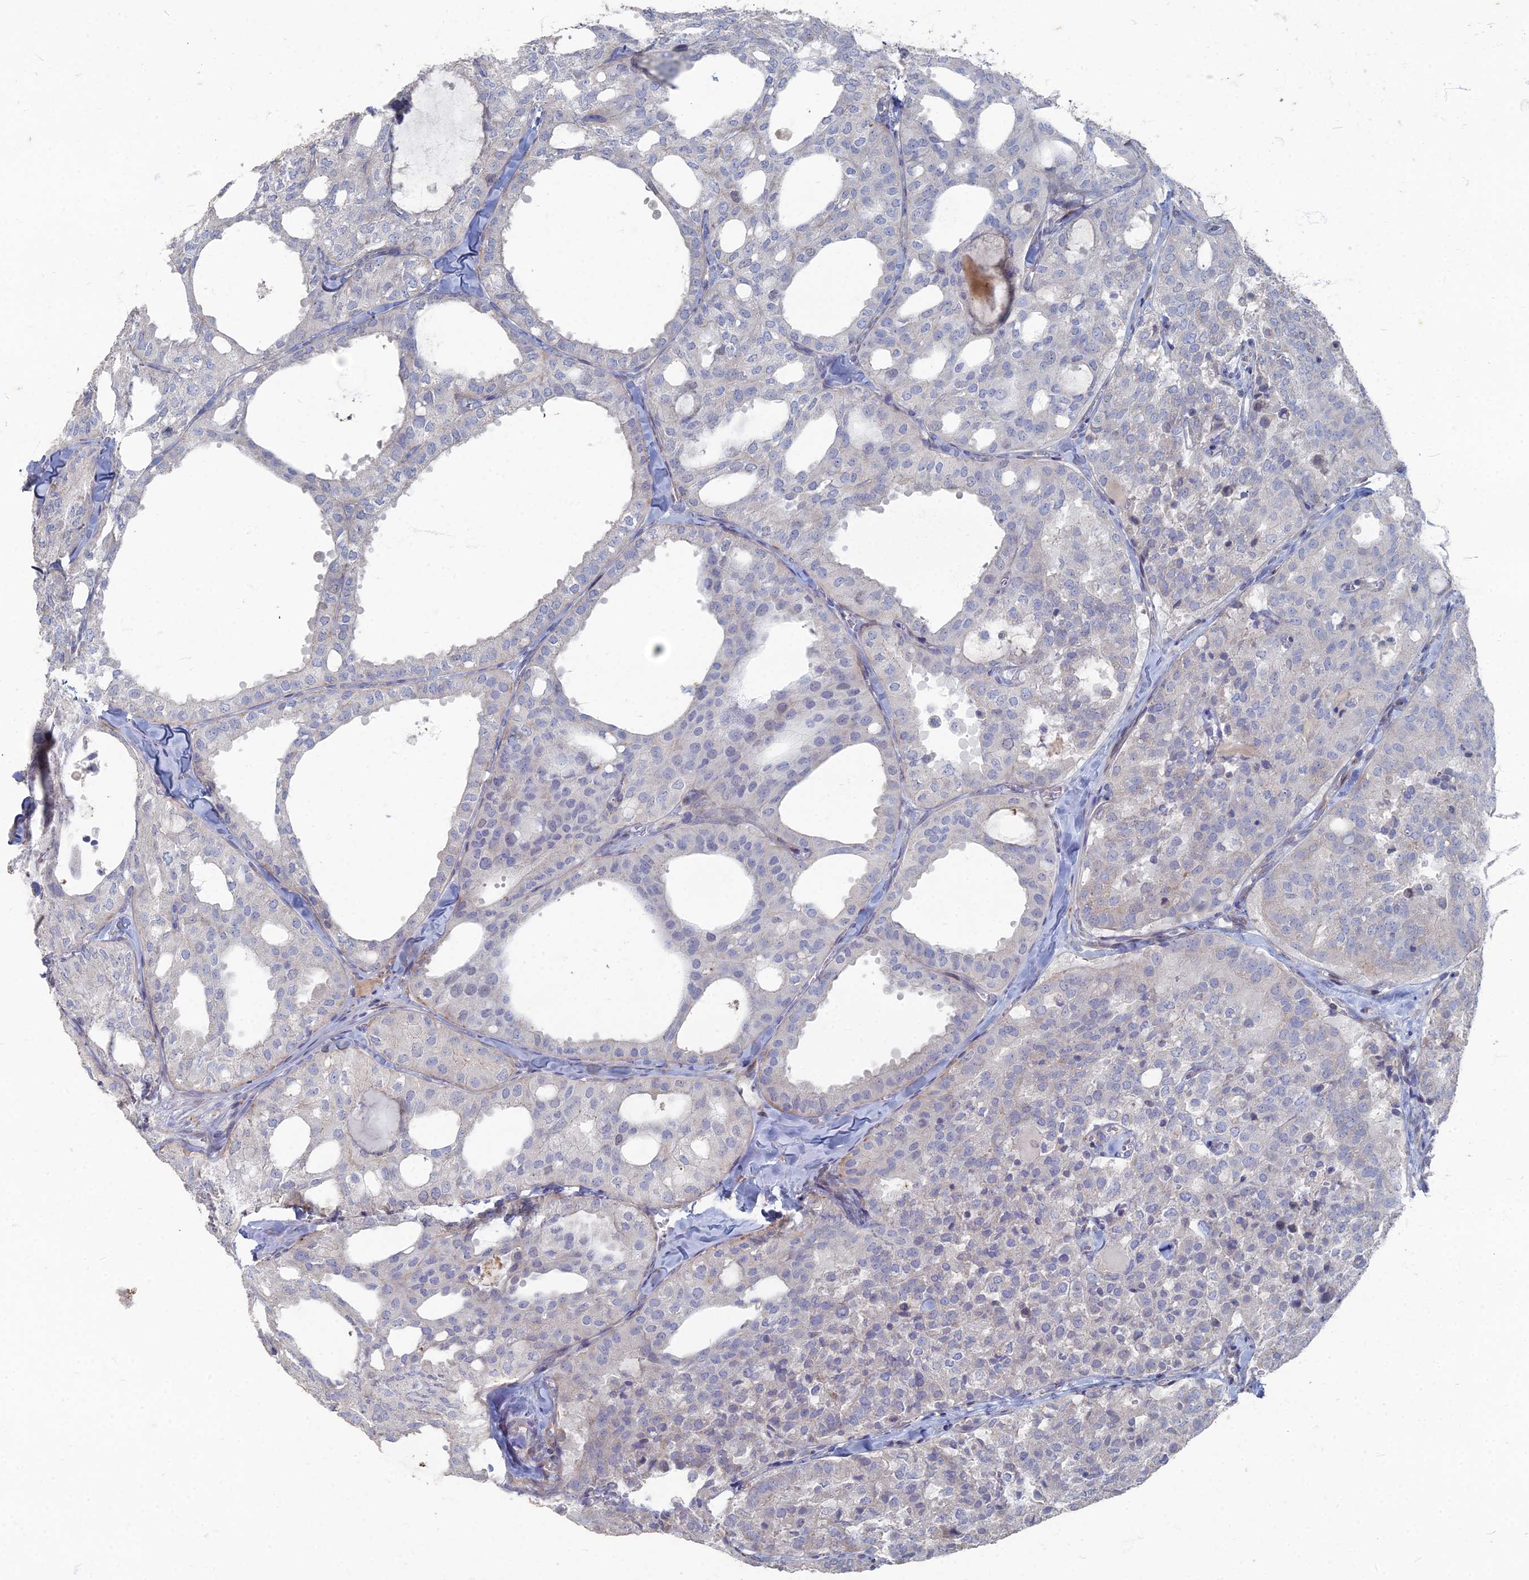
{"staining": {"intensity": "negative", "quantity": "none", "location": "none"}, "tissue": "thyroid cancer", "cell_type": "Tumor cells", "image_type": "cancer", "snomed": [{"axis": "morphology", "description": "Follicular adenoma carcinoma, NOS"}, {"axis": "topography", "description": "Thyroid gland"}], "caption": "Immunohistochemistry of human thyroid follicular adenoma carcinoma shows no positivity in tumor cells.", "gene": "TMEM128", "patient": {"sex": "male", "age": 75}}